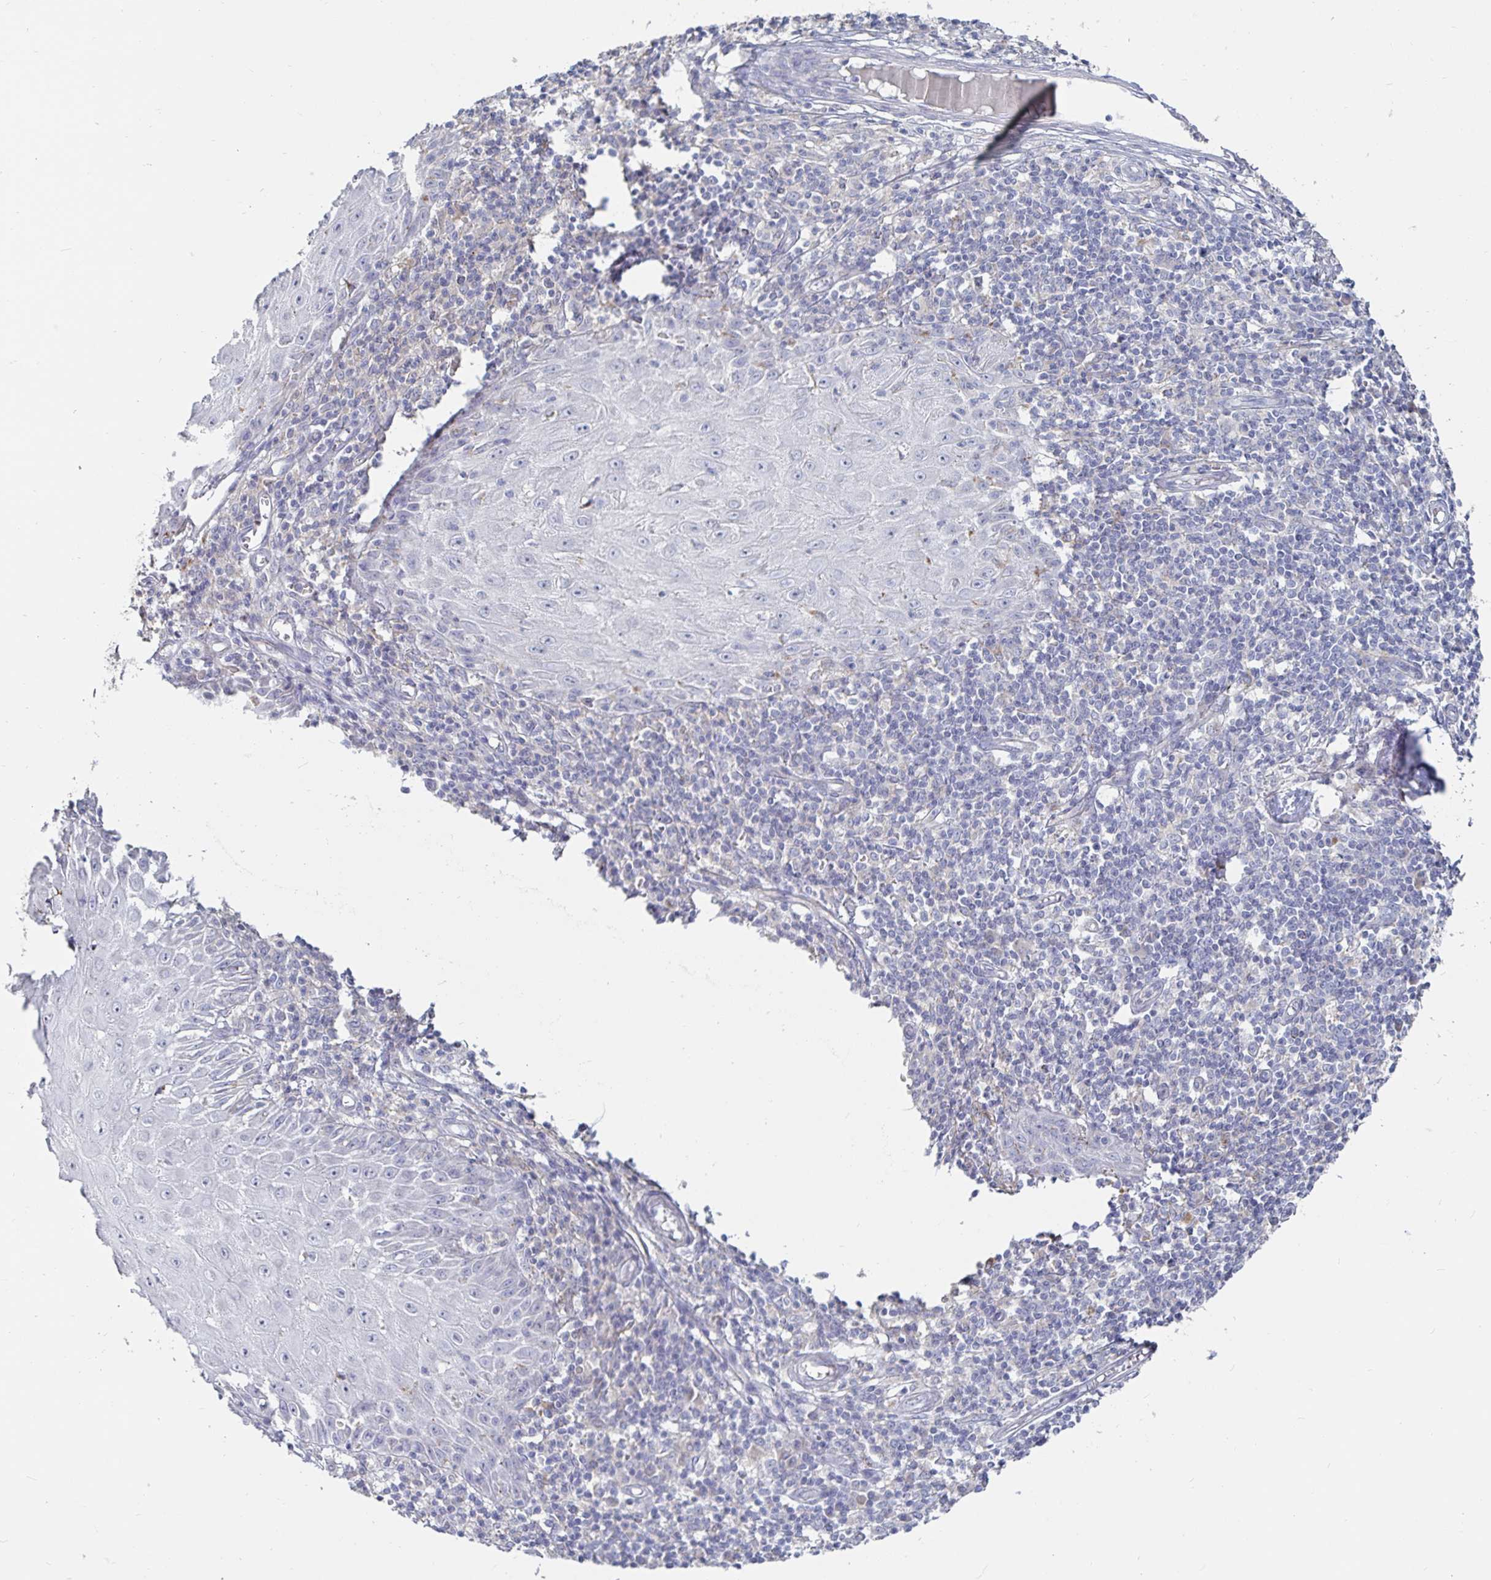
{"staining": {"intensity": "negative", "quantity": "none", "location": "none"}, "tissue": "skin cancer", "cell_type": "Tumor cells", "image_type": "cancer", "snomed": [{"axis": "morphology", "description": "Squamous cell carcinoma, NOS"}, {"axis": "topography", "description": "Skin"}], "caption": "Histopathology image shows no significant protein positivity in tumor cells of skin cancer.", "gene": "SPPL3", "patient": {"sex": "female", "age": 73}}